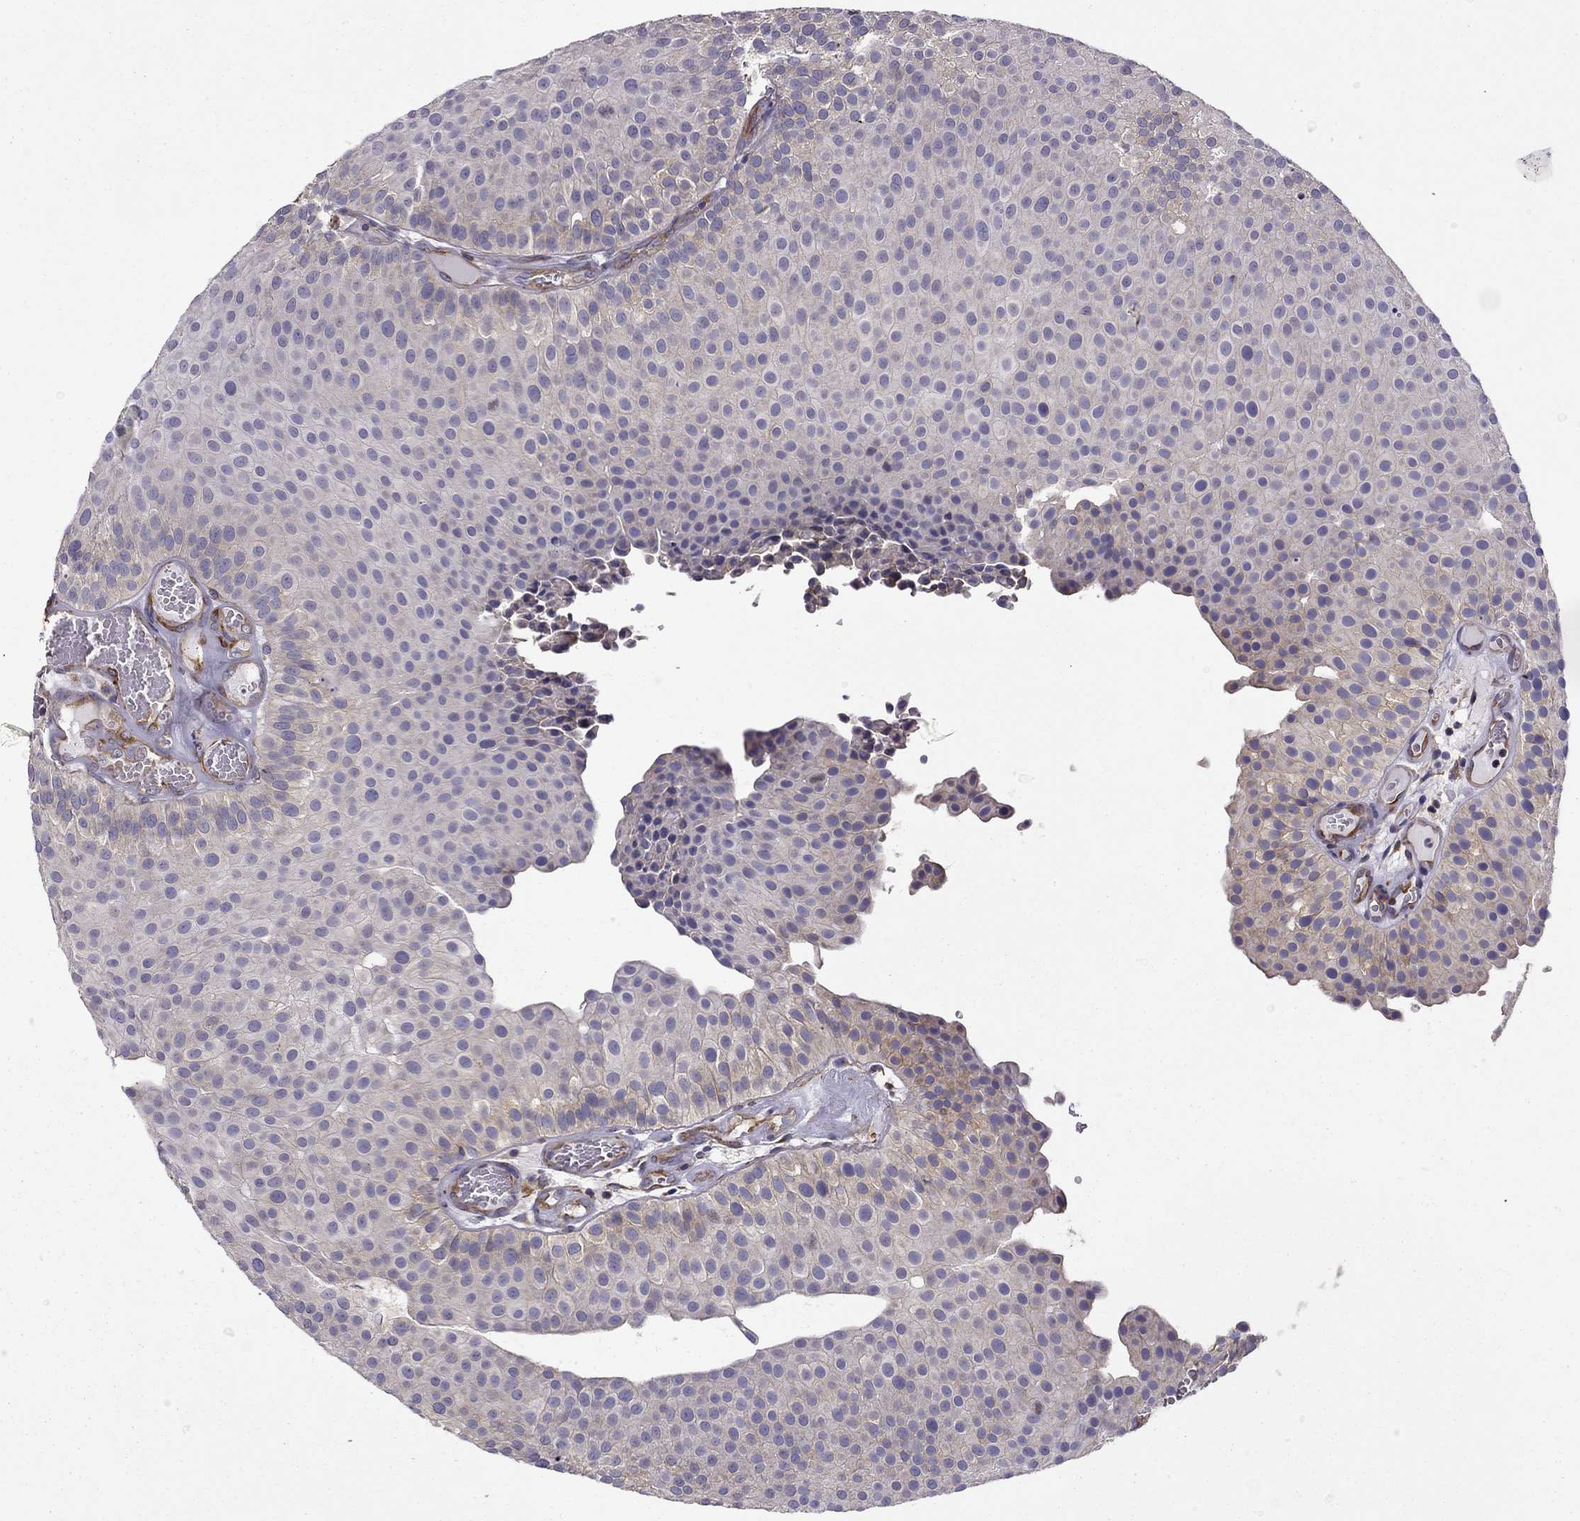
{"staining": {"intensity": "weak", "quantity": "<25%", "location": "cytoplasmic/membranous"}, "tissue": "urothelial cancer", "cell_type": "Tumor cells", "image_type": "cancer", "snomed": [{"axis": "morphology", "description": "Urothelial carcinoma, Low grade"}, {"axis": "topography", "description": "Urinary bladder"}], "caption": "There is no significant positivity in tumor cells of urothelial cancer. (DAB IHC with hematoxylin counter stain).", "gene": "MAP4", "patient": {"sex": "female", "age": 87}}